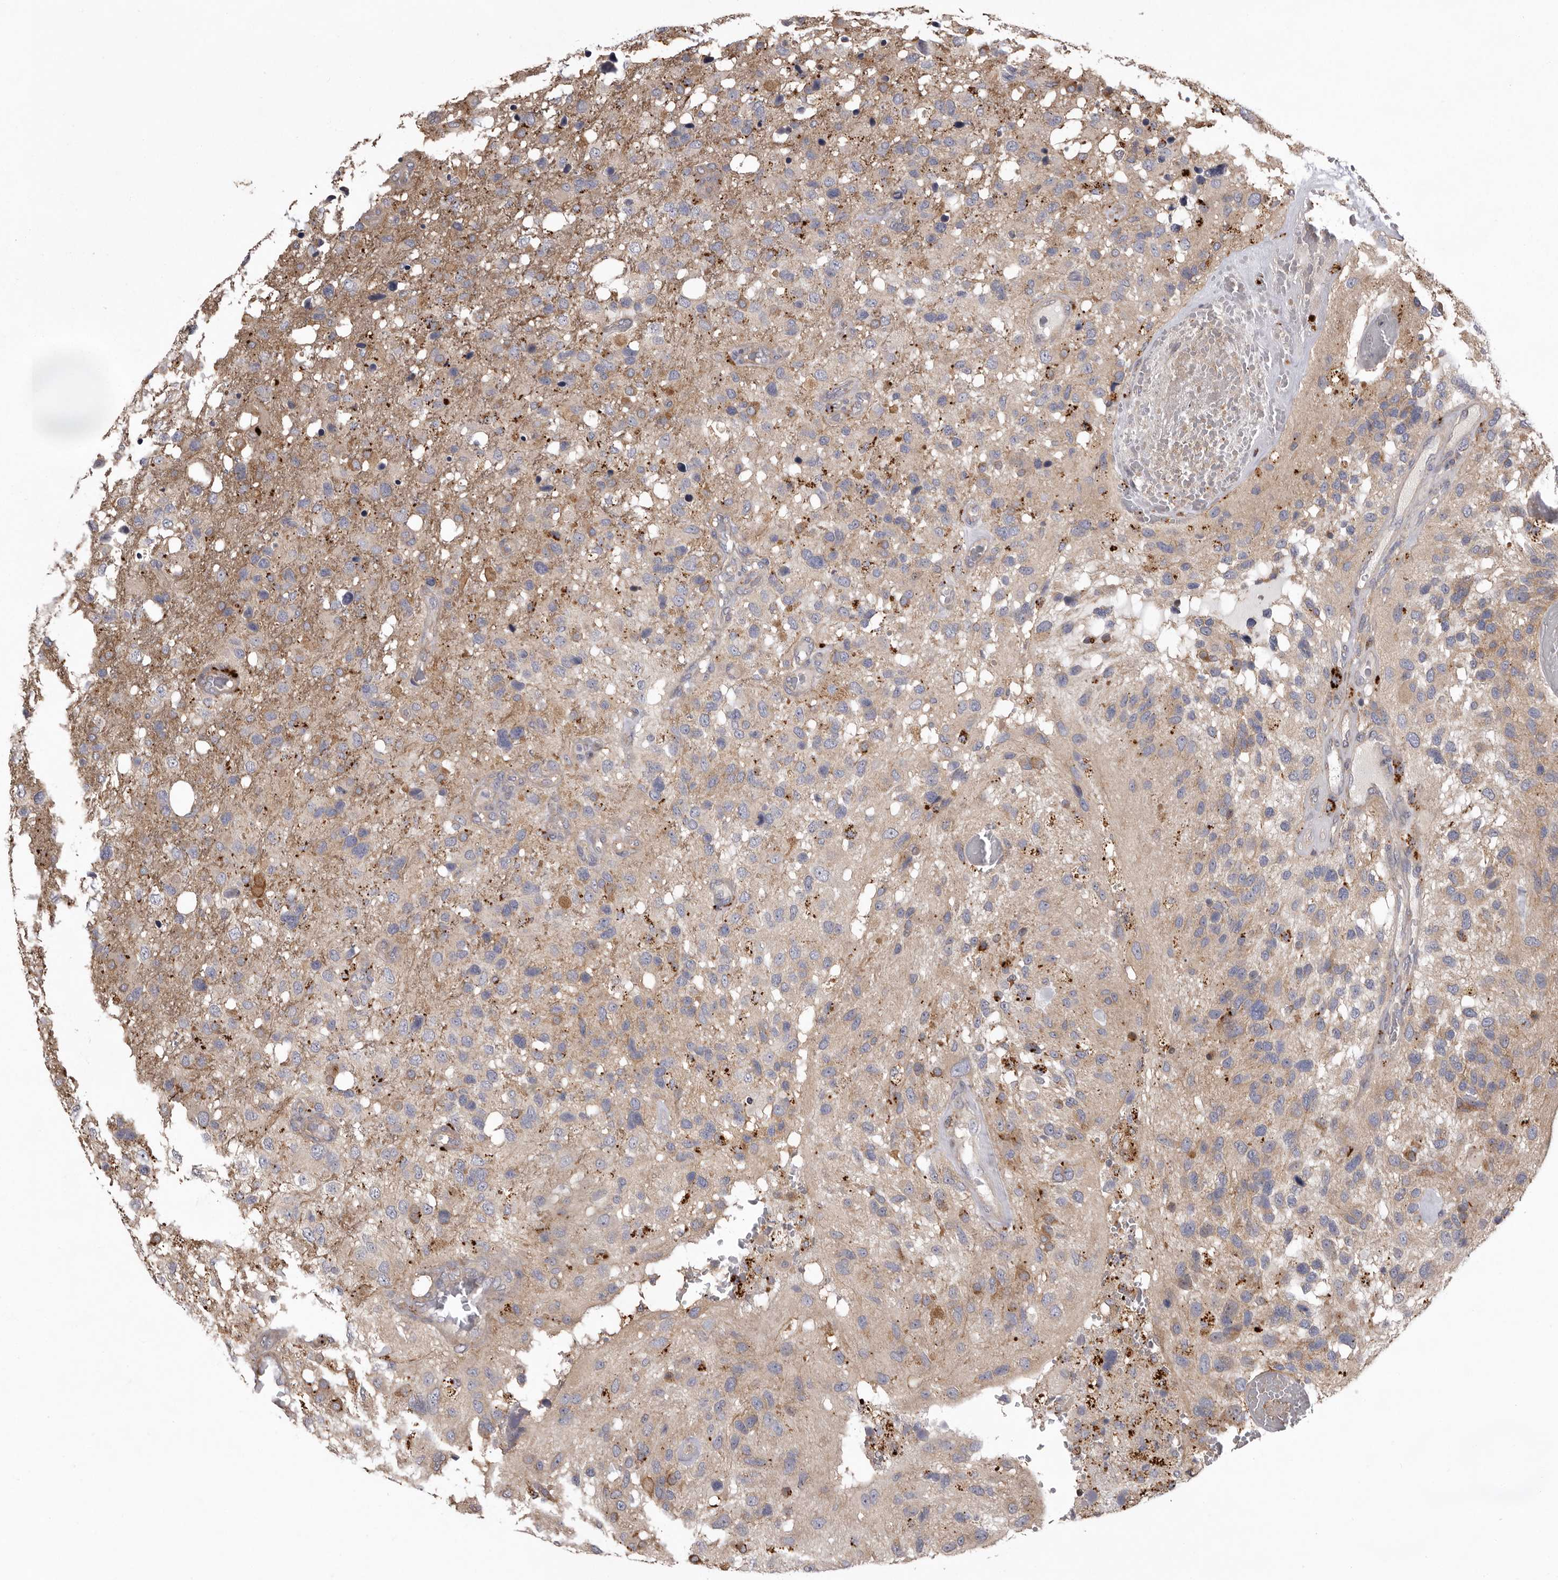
{"staining": {"intensity": "moderate", "quantity": "<25%", "location": "cytoplasmic/membranous"}, "tissue": "glioma", "cell_type": "Tumor cells", "image_type": "cancer", "snomed": [{"axis": "morphology", "description": "Glioma, malignant, High grade"}, {"axis": "topography", "description": "Brain"}], "caption": "Malignant high-grade glioma was stained to show a protein in brown. There is low levels of moderate cytoplasmic/membranous expression in about <25% of tumor cells.", "gene": "WDR47", "patient": {"sex": "female", "age": 58}}